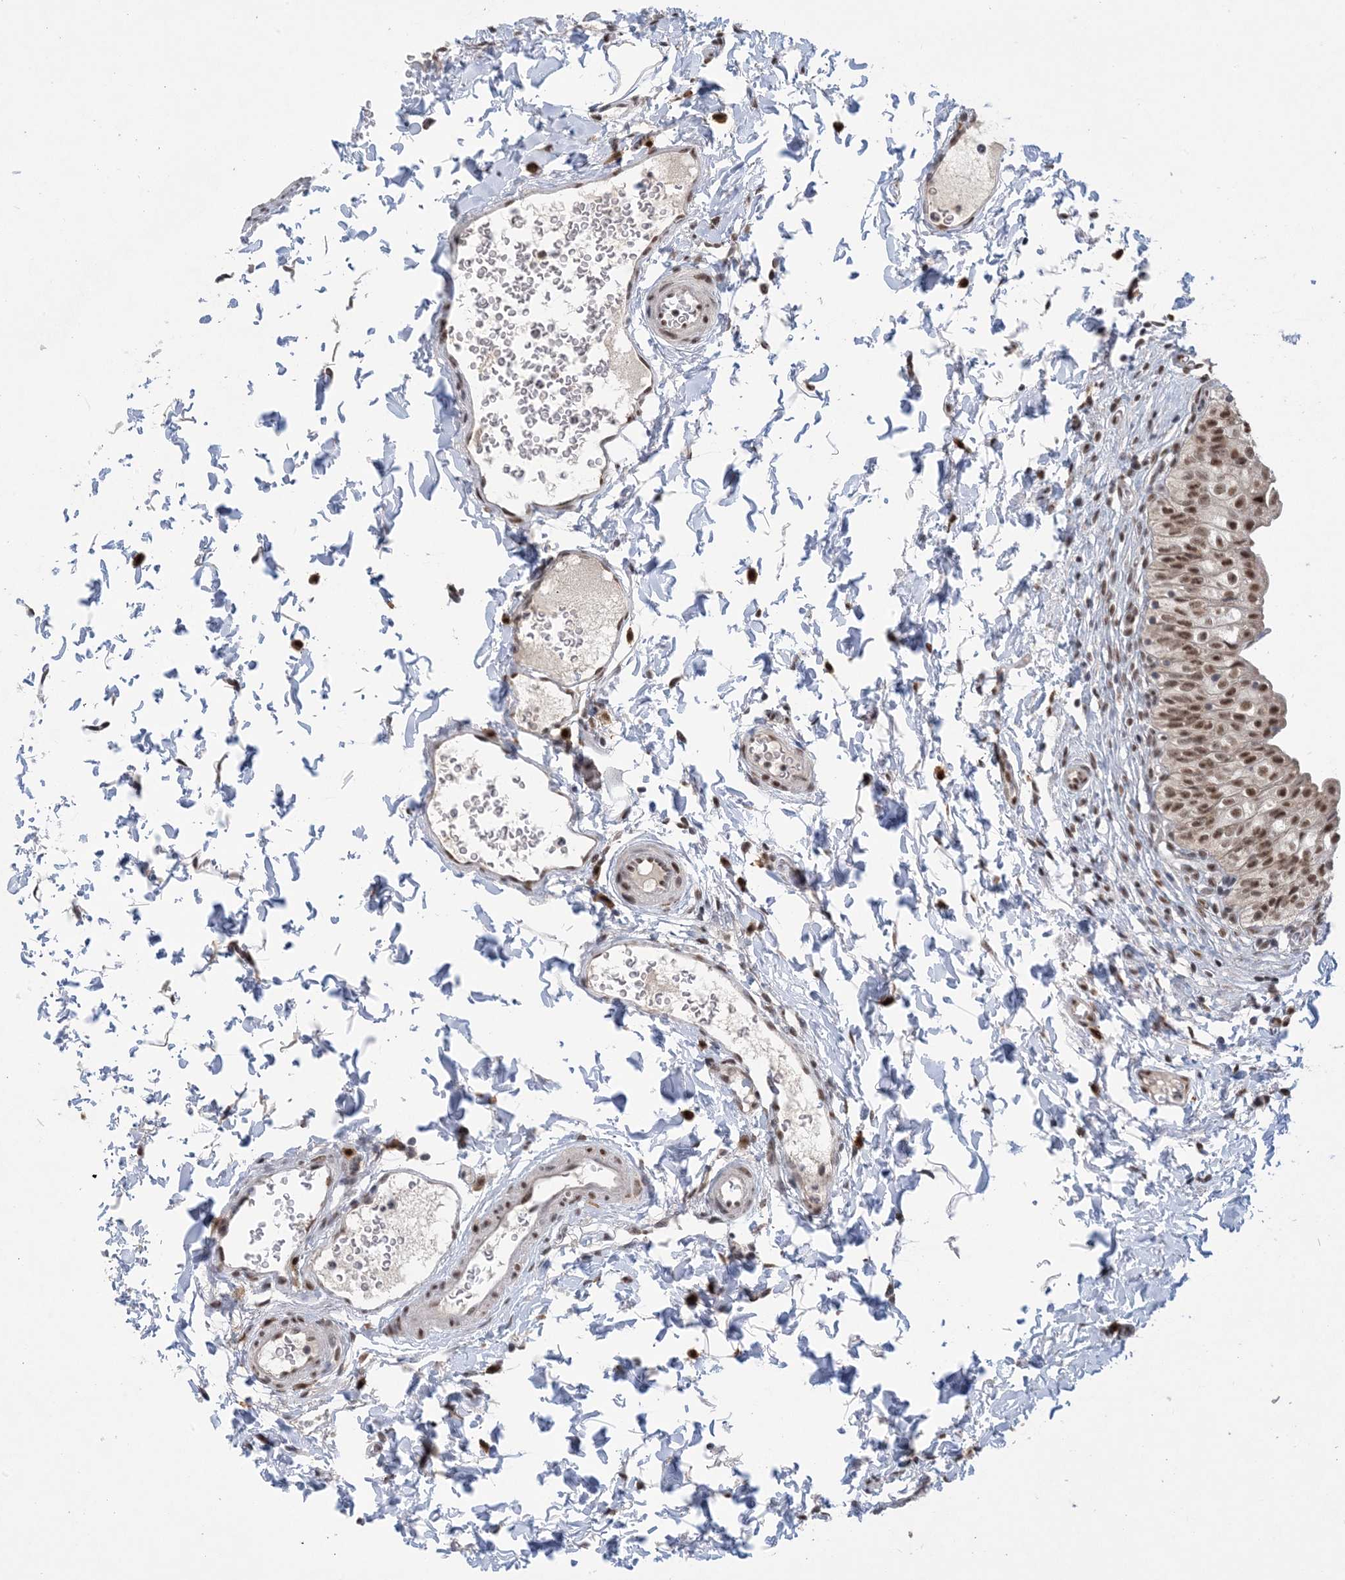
{"staining": {"intensity": "moderate", "quantity": ">75%", "location": "nuclear"}, "tissue": "urinary bladder", "cell_type": "Urothelial cells", "image_type": "normal", "snomed": [{"axis": "morphology", "description": "Normal tissue, NOS"}, {"axis": "topography", "description": "Urinary bladder"}], "caption": "Unremarkable urinary bladder reveals moderate nuclear positivity in about >75% of urothelial cells, visualized by immunohistochemistry.", "gene": "TRMT10C", "patient": {"sex": "male", "age": 55}}